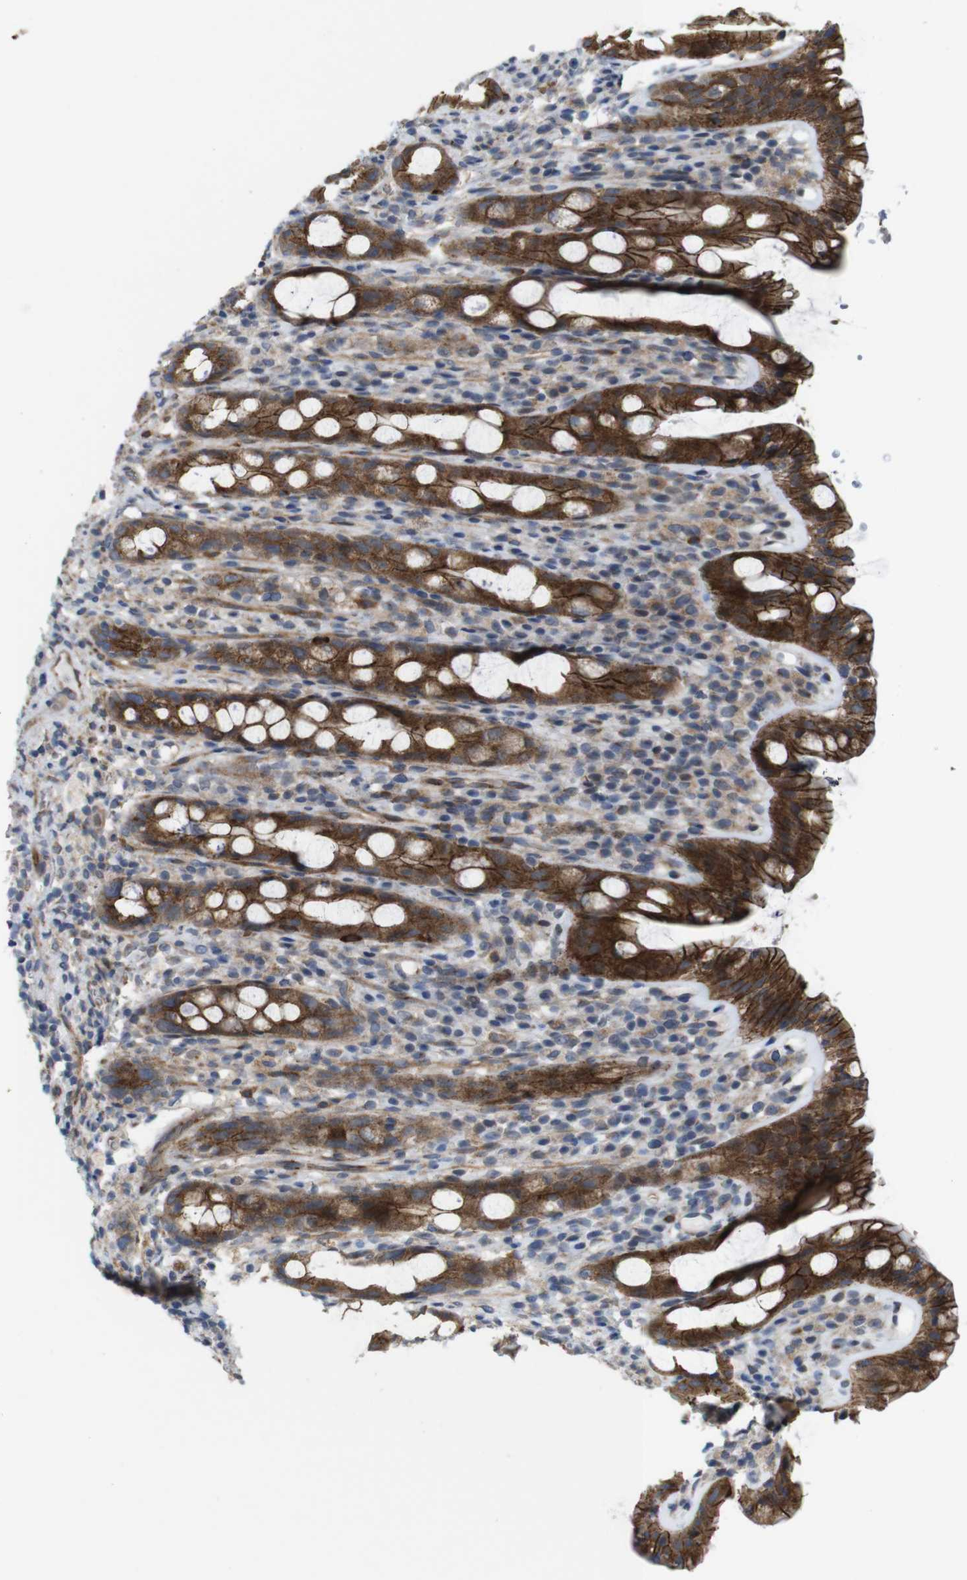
{"staining": {"intensity": "moderate", "quantity": ">75%", "location": "cytoplasmic/membranous"}, "tissue": "rectum", "cell_type": "Glandular cells", "image_type": "normal", "snomed": [{"axis": "morphology", "description": "Normal tissue, NOS"}, {"axis": "topography", "description": "Rectum"}], "caption": "IHC (DAB) staining of unremarkable human rectum reveals moderate cytoplasmic/membranous protein expression in approximately >75% of glandular cells.", "gene": "EFCAB14", "patient": {"sex": "male", "age": 44}}